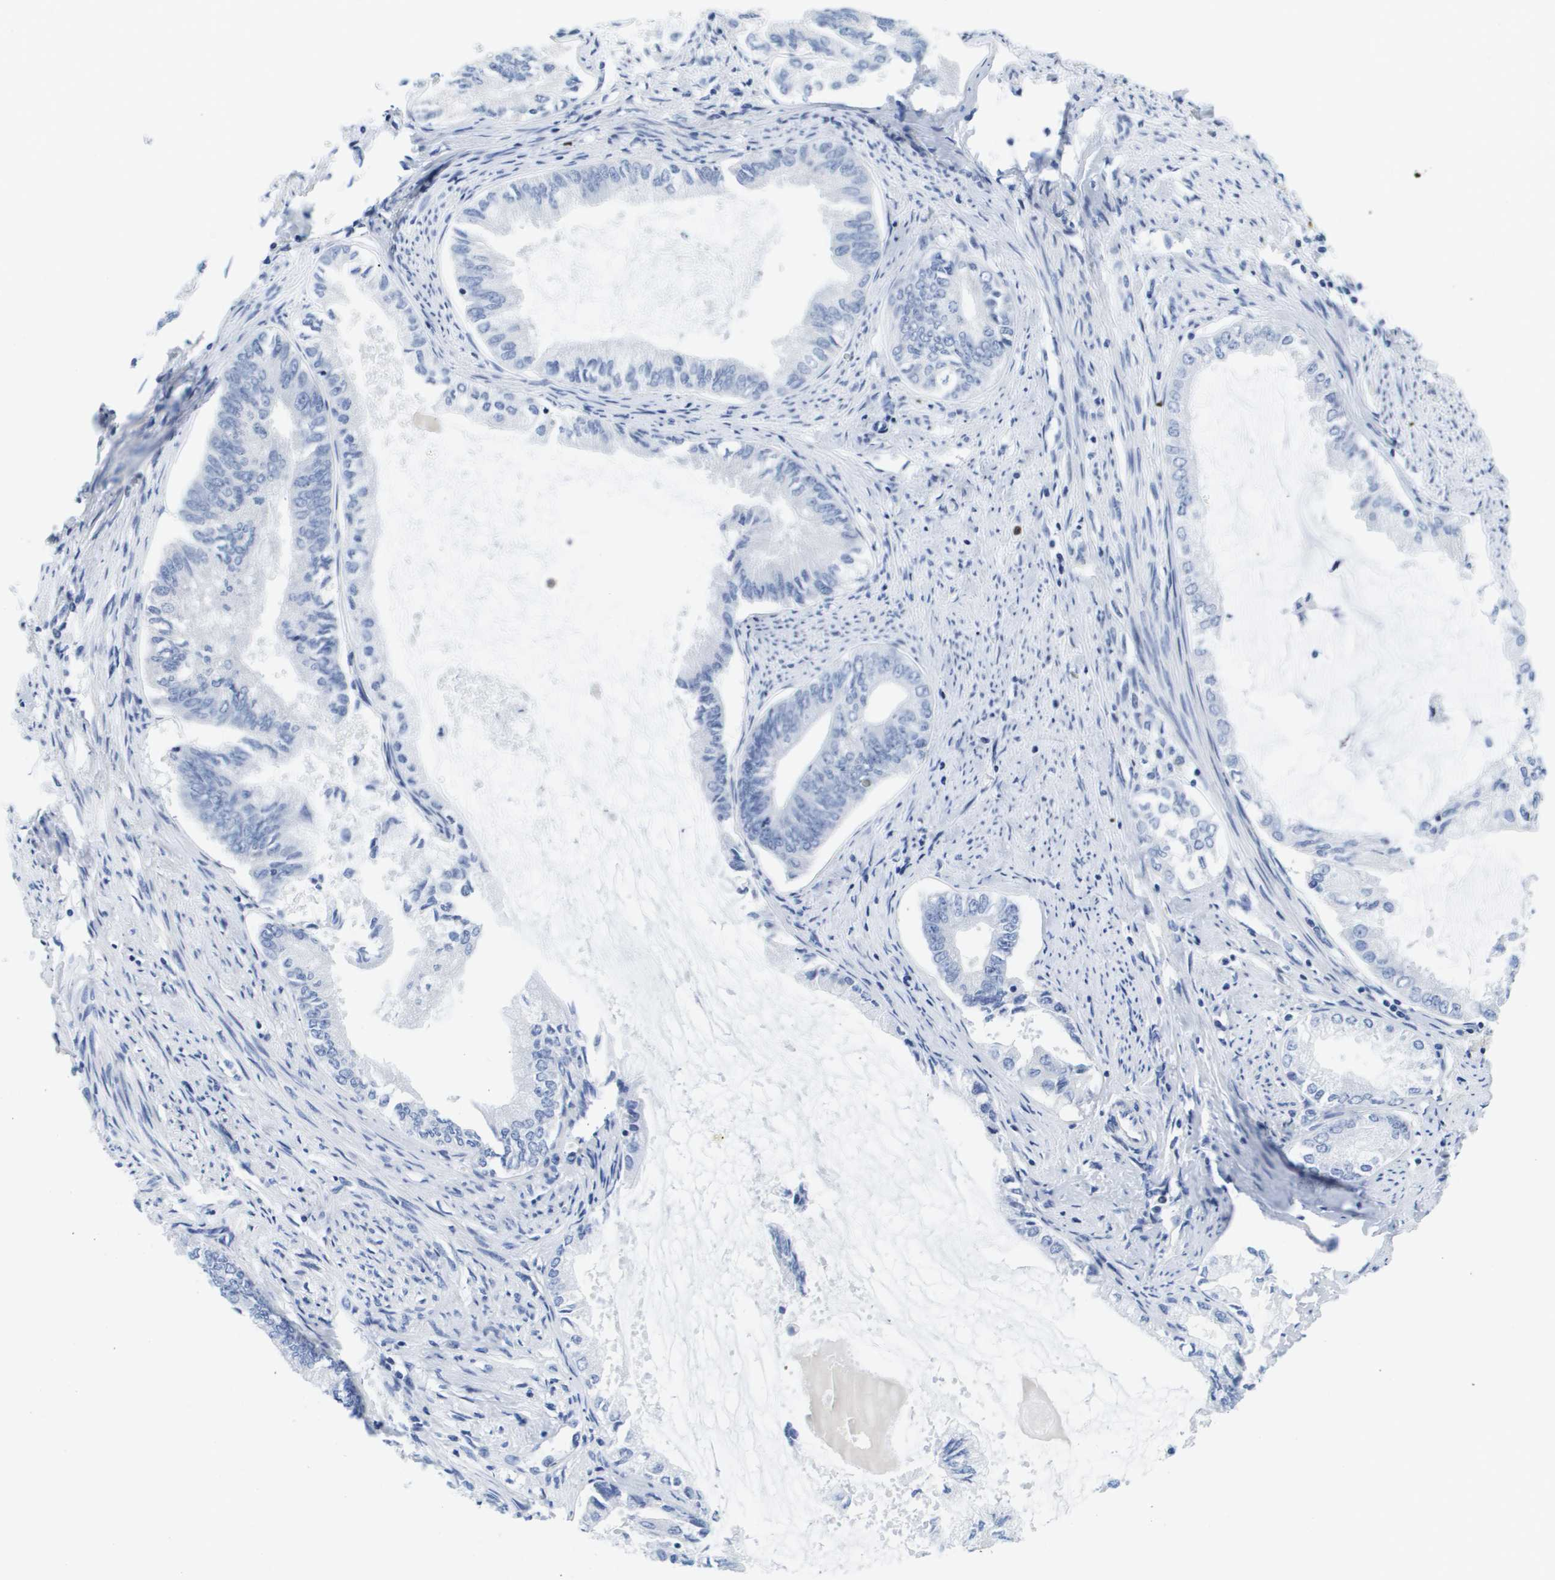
{"staining": {"intensity": "negative", "quantity": "none", "location": "none"}, "tissue": "endometrial cancer", "cell_type": "Tumor cells", "image_type": "cancer", "snomed": [{"axis": "morphology", "description": "Adenocarcinoma, NOS"}, {"axis": "topography", "description": "Endometrium"}], "caption": "A high-resolution image shows IHC staining of endometrial cancer (adenocarcinoma), which reveals no significant expression in tumor cells.", "gene": "HMOX1", "patient": {"sex": "female", "age": 86}}